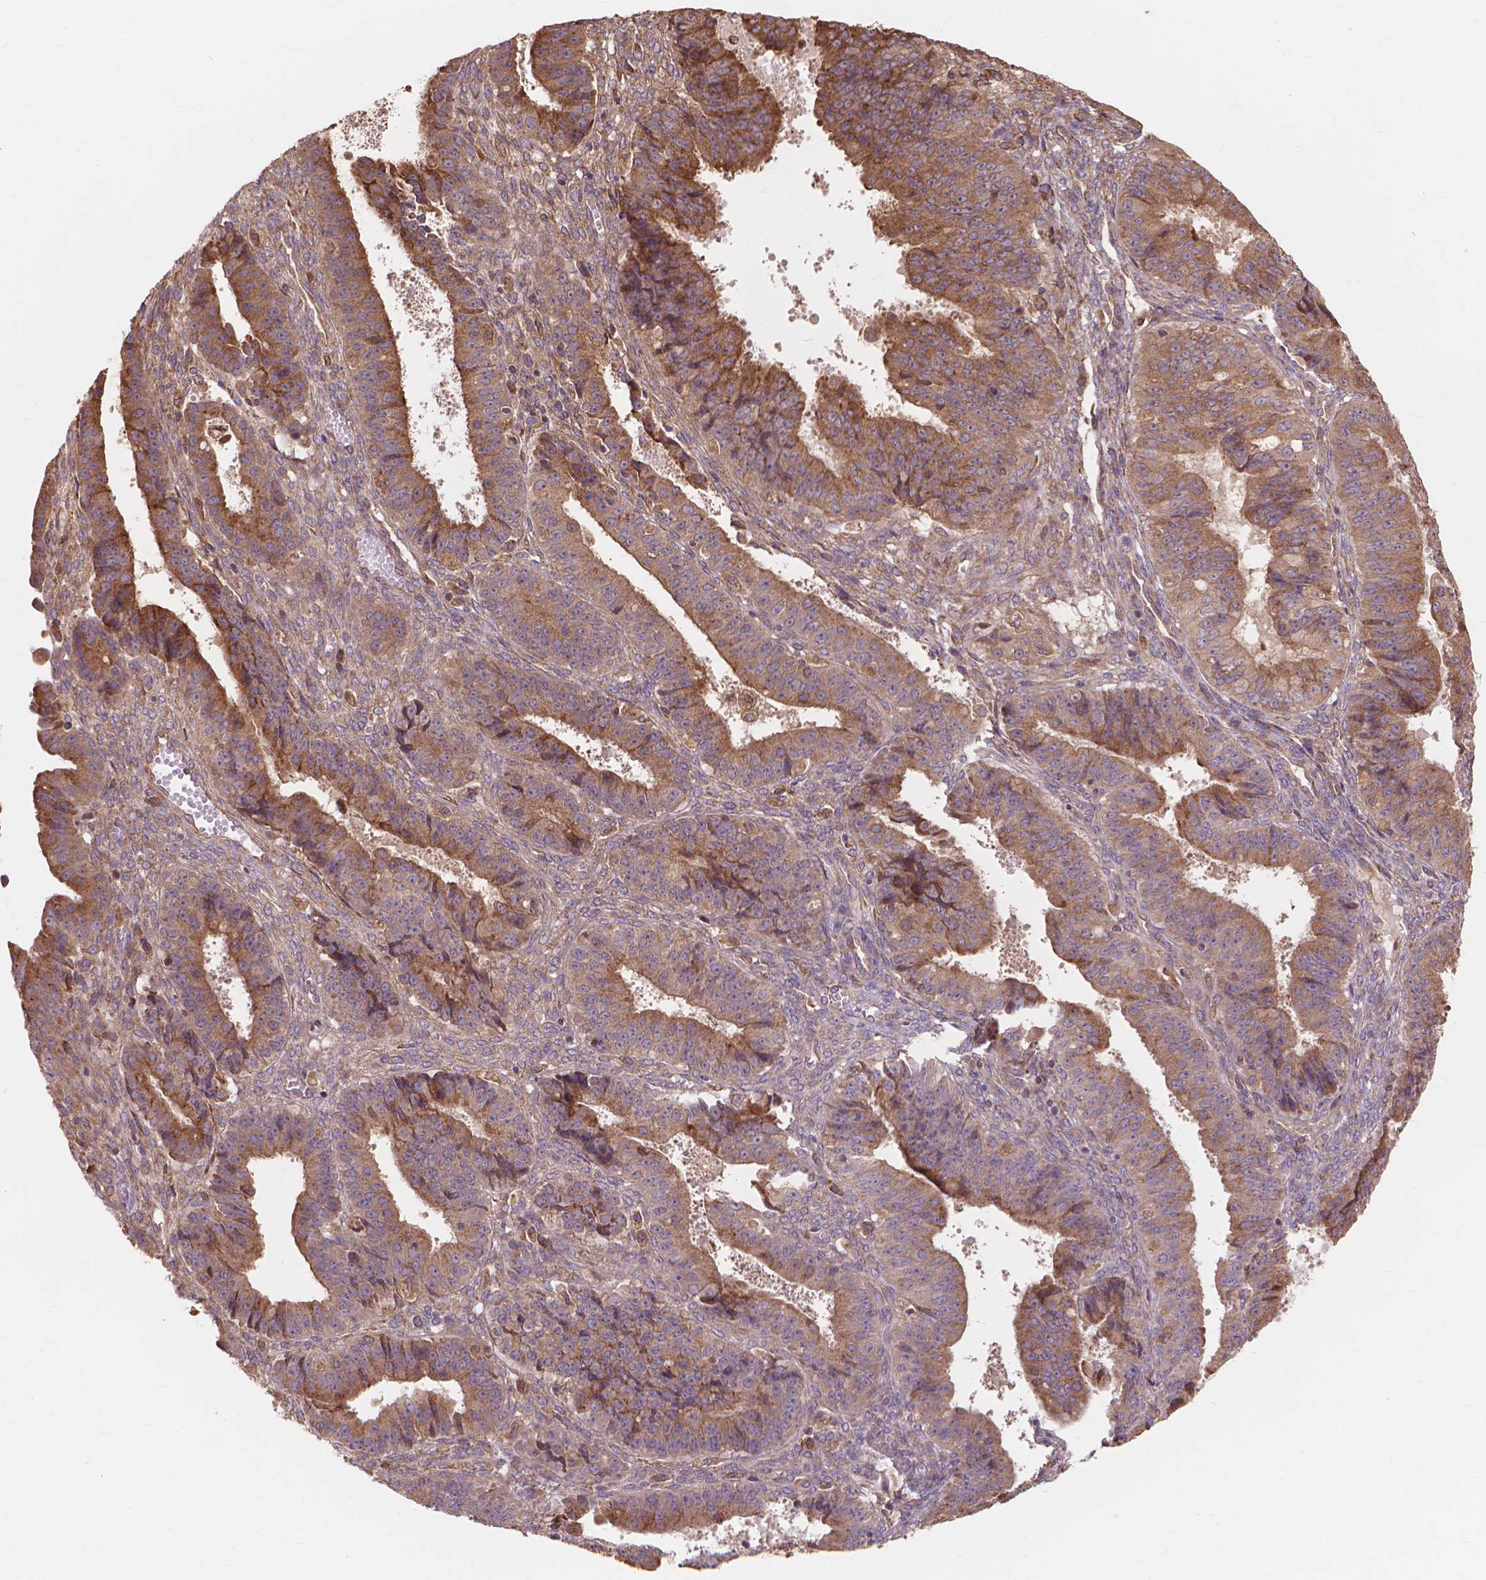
{"staining": {"intensity": "moderate", "quantity": ">75%", "location": "cytoplasmic/membranous"}, "tissue": "ovarian cancer", "cell_type": "Tumor cells", "image_type": "cancer", "snomed": [{"axis": "morphology", "description": "Carcinoma, endometroid"}, {"axis": "topography", "description": "Ovary"}], "caption": "Human endometroid carcinoma (ovarian) stained for a protein (brown) reveals moderate cytoplasmic/membranous positive staining in about >75% of tumor cells.", "gene": "TAB2", "patient": {"sex": "female", "age": 42}}